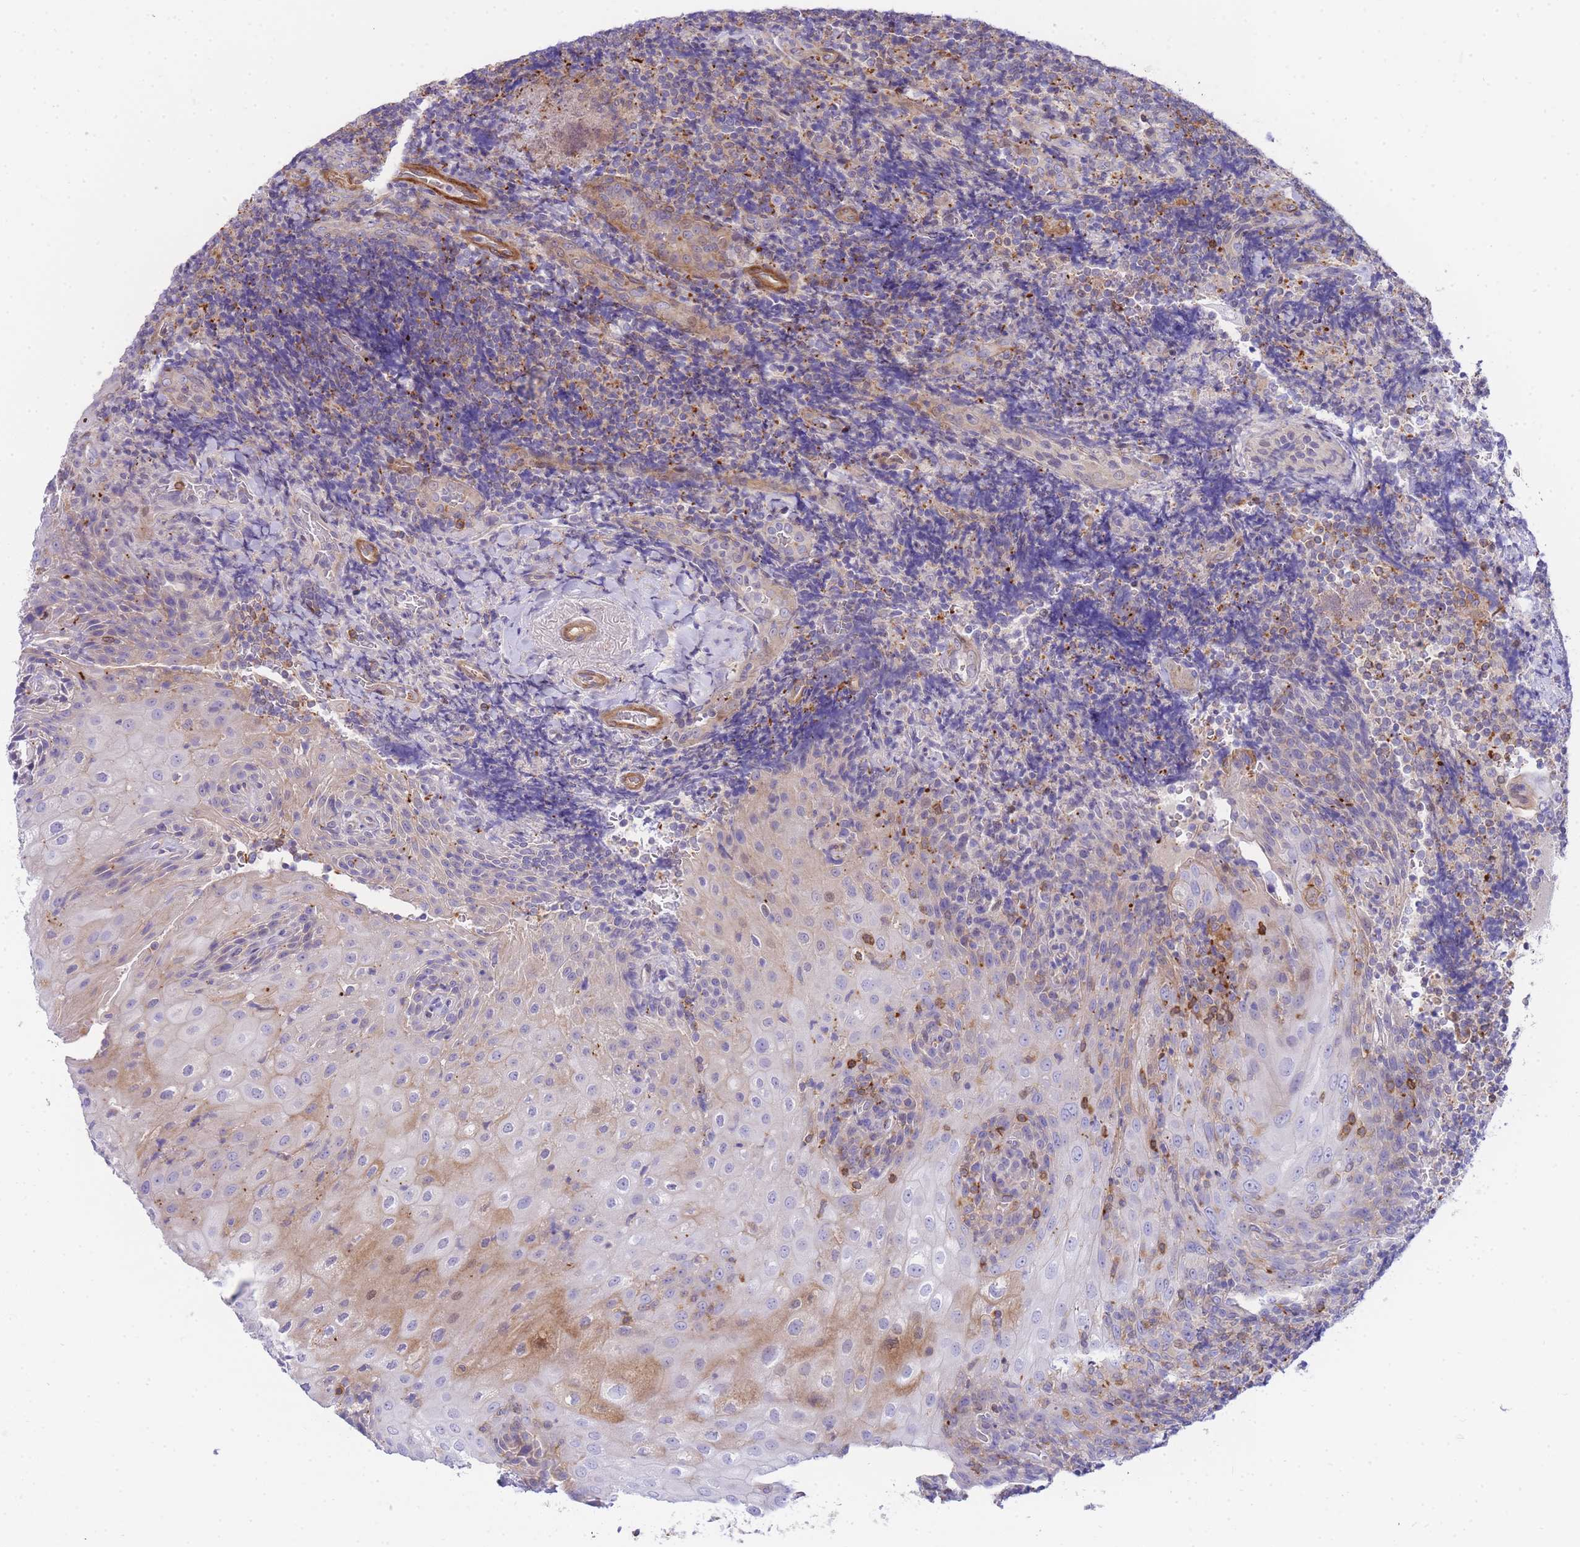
{"staining": {"intensity": "negative", "quantity": "none", "location": "none"}, "tissue": "tonsil", "cell_type": "Germinal center cells", "image_type": "normal", "snomed": [{"axis": "morphology", "description": "Normal tissue, NOS"}, {"axis": "topography", "description": "Tonsil"}], "caption": "The image displays no significant positivity in germinal center cells of tonsil.", "gene": "FBN3", "patient": {"sex": "male", "age": 37}}